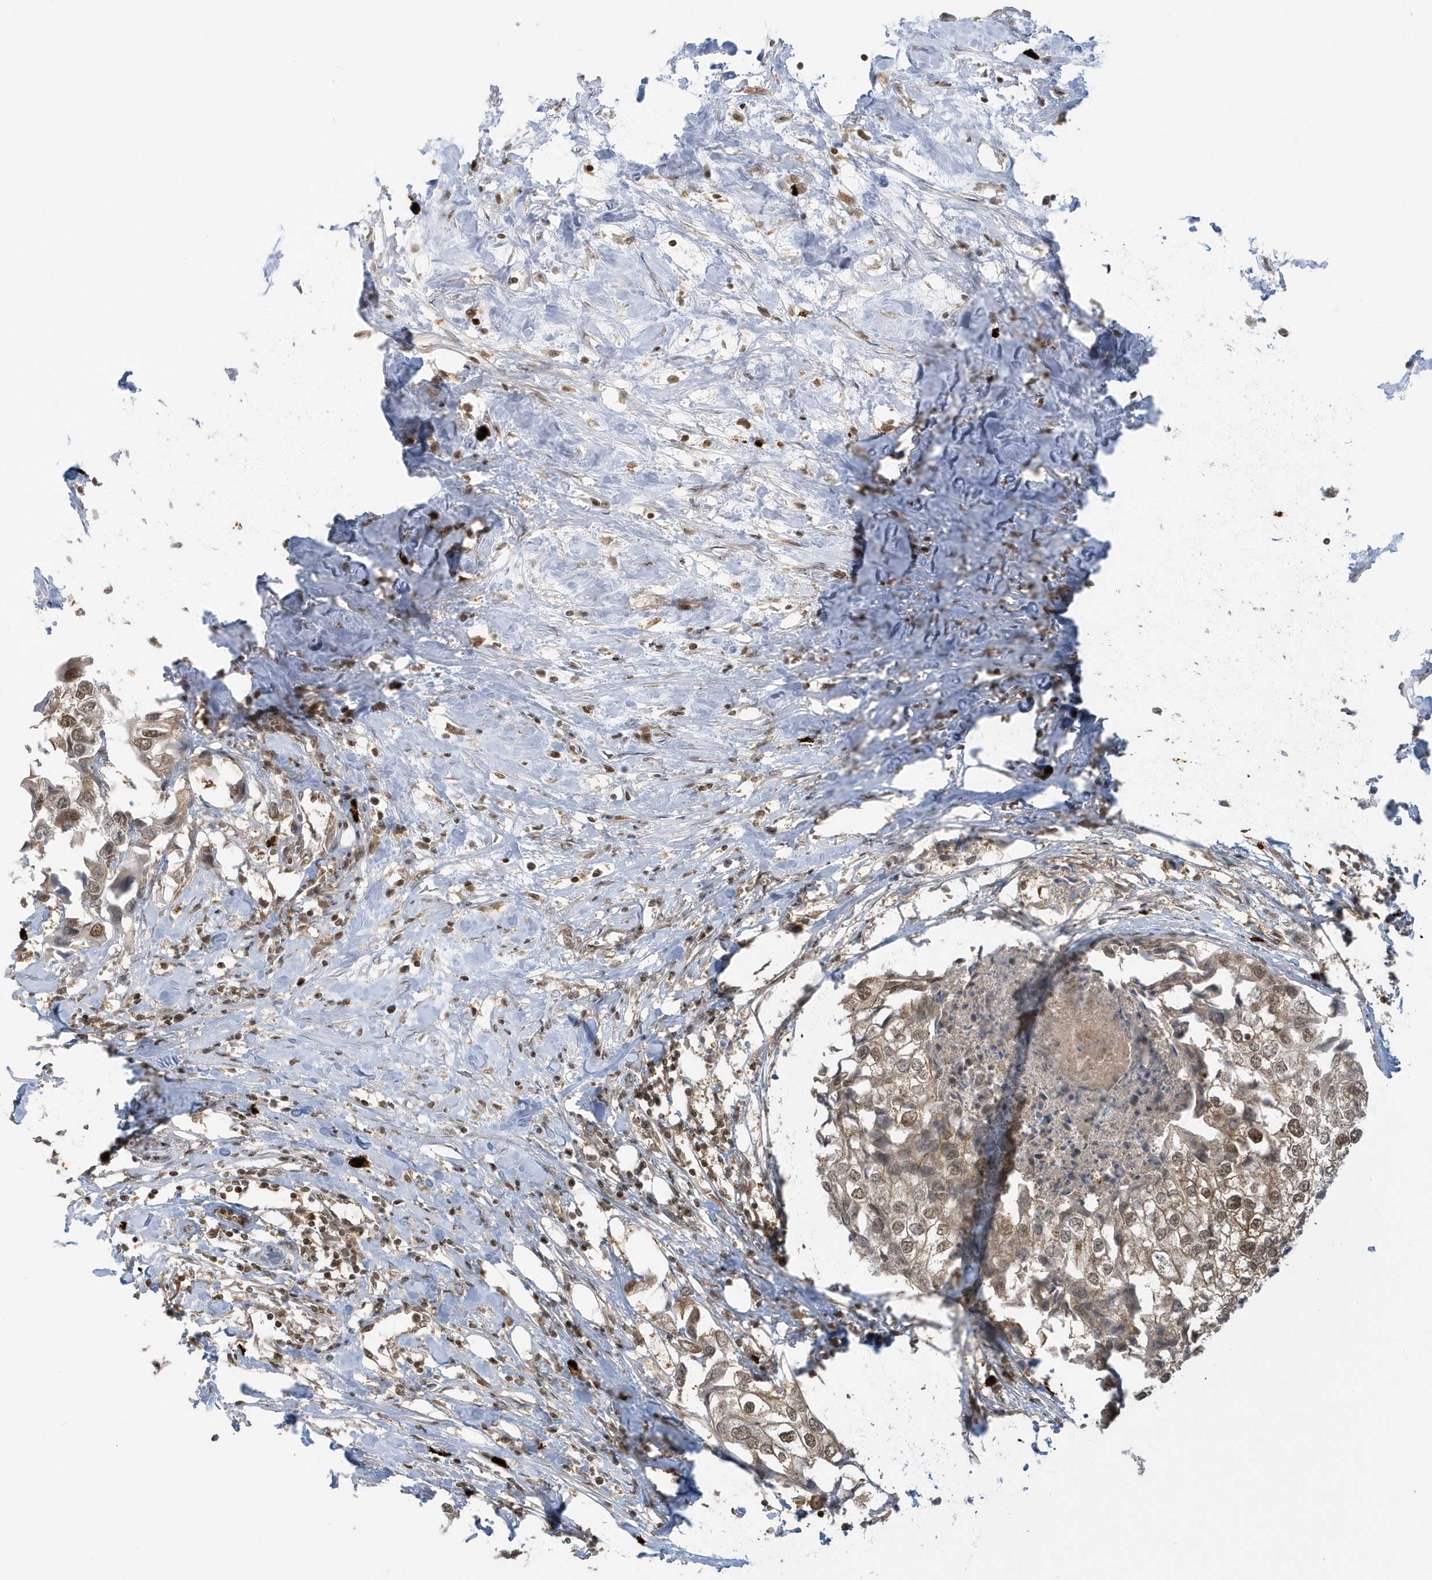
{"staining": {"intensity": "moderate", "quantity": ">75%", "location": "nuclear"}, "tissue": "urothelial cancer", "cell_type": "Tumor cells", "image_type": "cancer", "snomed": [{"axis": "morphology", "description": "Urothelial carcinoma, High grade"}, {"axis": "topography", "description": "Urinary bladder"}], "caption": "Immunohistochemistry of urothelial cancer reveals medium levels of moderate nuclear positivity in approximately >75% of tumor cells.", "gene": "PPP1R7", "patient": {"sex": "male", "age": 64}}